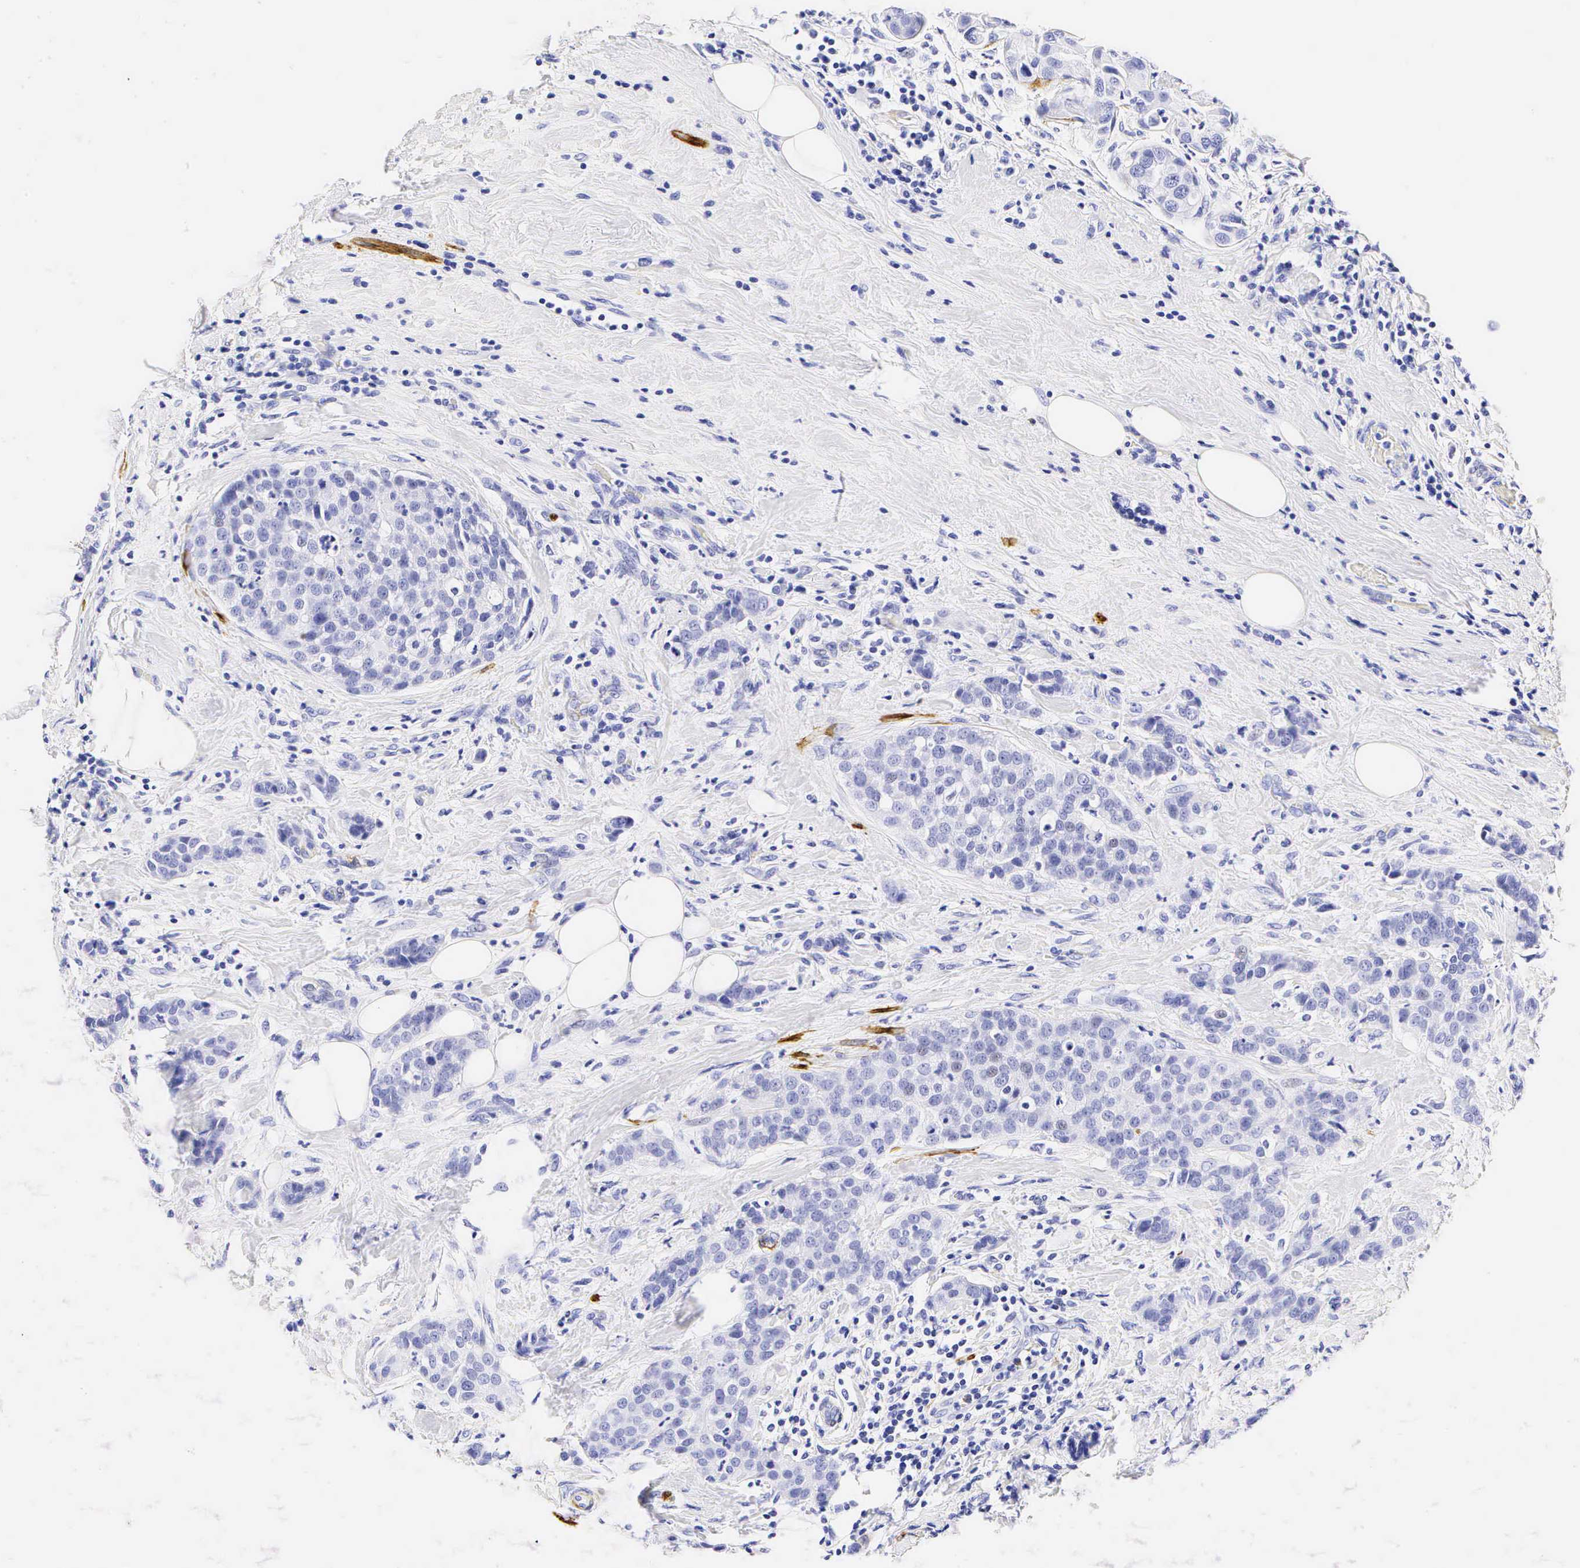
{"staining": {"intensity": "negative", "quantity": "none", "location": "none"}, "tissue": "breast cancer", "cell_type": "Tumor cells", "image_type": "cancer", "snomed": [{"axis": "morphology", "description": "Duct carcinoma"}, {"axis": "topography", "description": "Breast"}], "caption": "Tumor cells show no significant protein staining in invasive ductal carcinoma (breast).", "gene": "CALD1", "patient": {"sex": "female", "age": 45}}